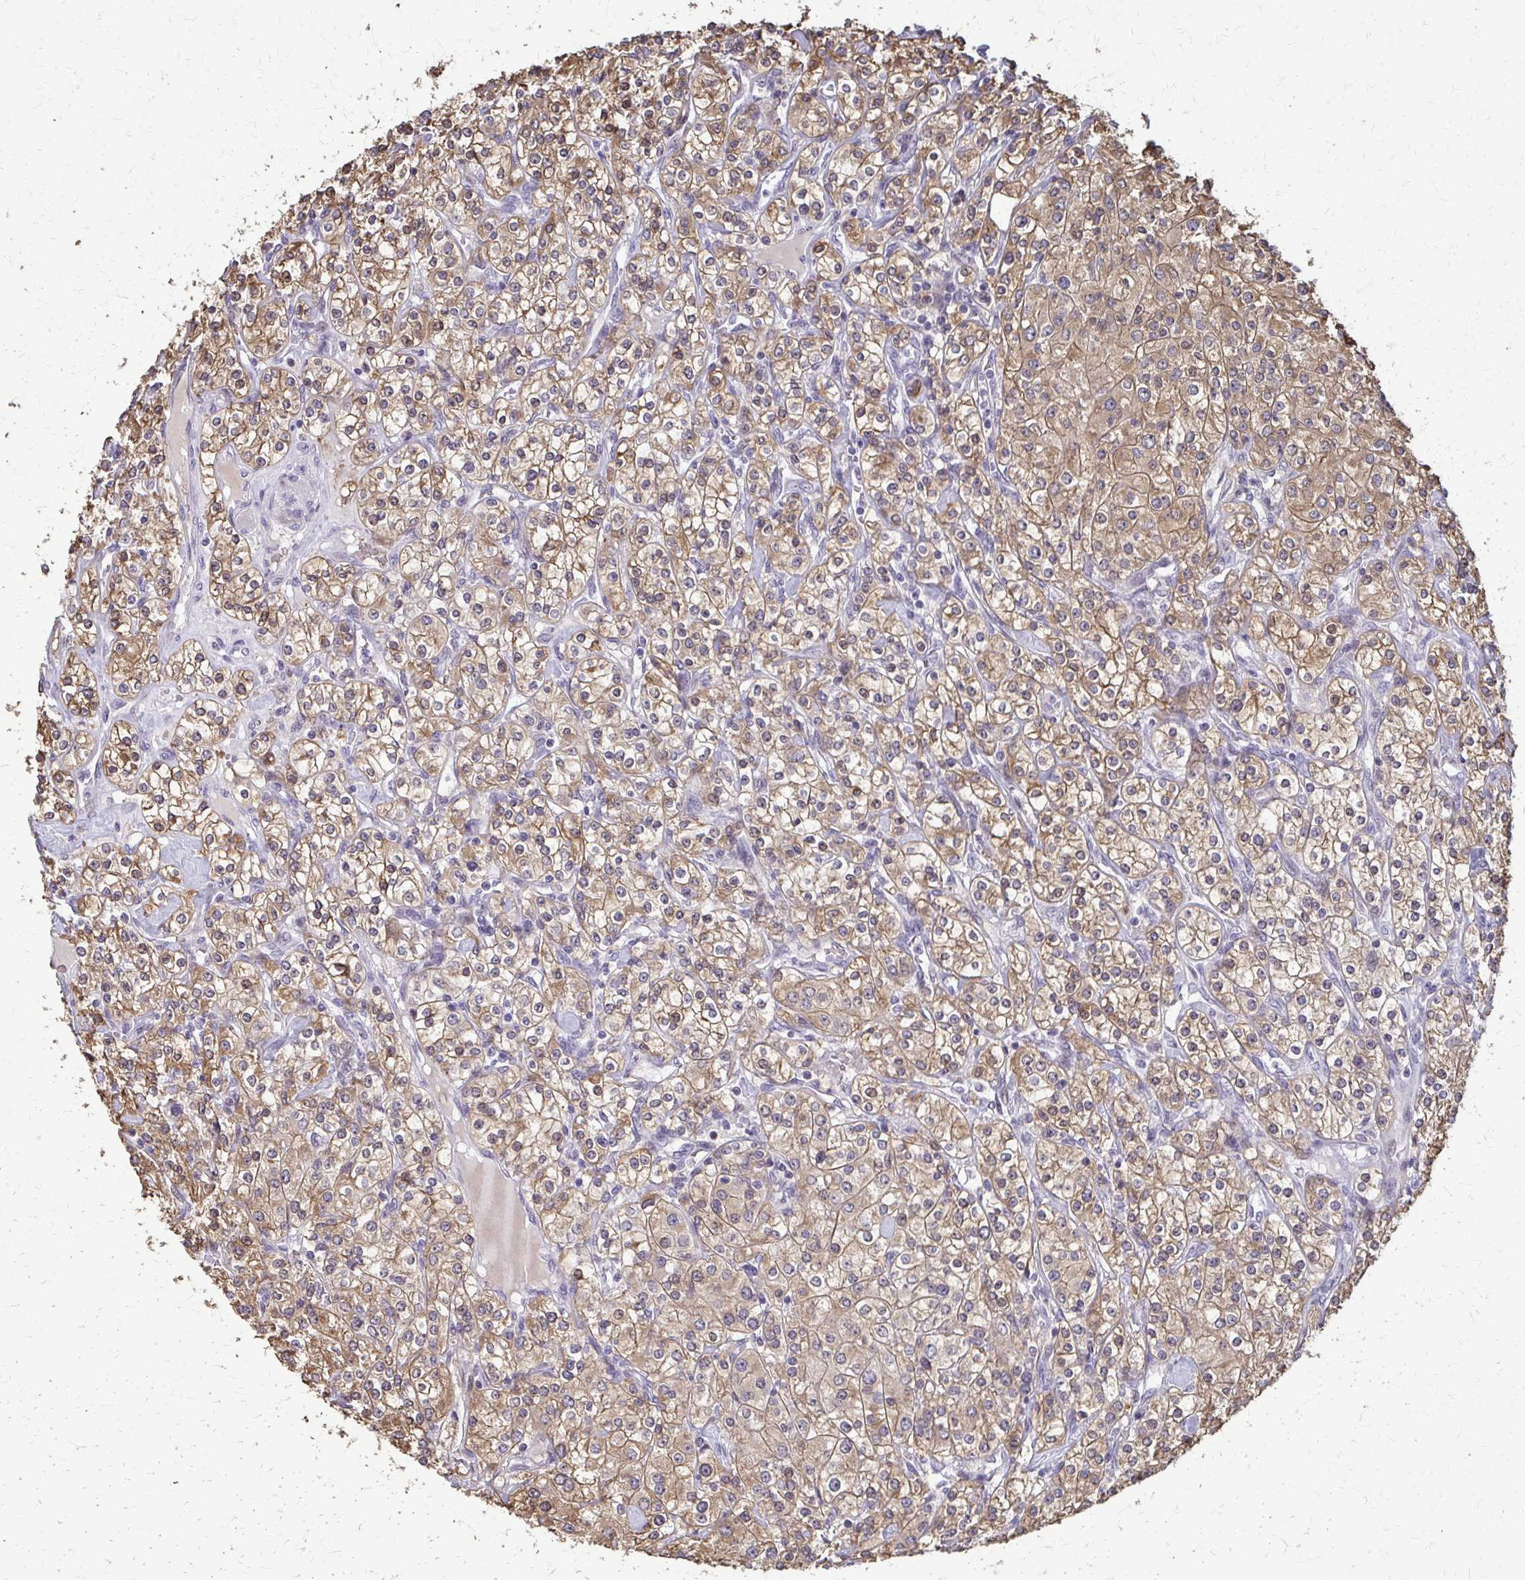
{"staining": {"intensity": "moderate", "quantity": ">75%", "location": "cytoplasmic/membranous"}, "tissue": "renal cancer", "cell_type": "Tumor cells", "image_type": "cancer", "snomed": [{"axis": "morphology", "description": "Adenocarcinoma, NOS"}, {"axis": "topography", "description": "Kidney"}], "caption": "The immunohistochemical stain labels moderate cytoplasmic/membranous positivity in tumor cells of renal cancer (adenocarcinoma) tissue. The staining is performed using DAB brown chromogen to label protein expression. The nuclei are counter-stained blue using hematoxylin.", "gene": "ZNF34", "patient": {"sex": "male", "age": 77}}